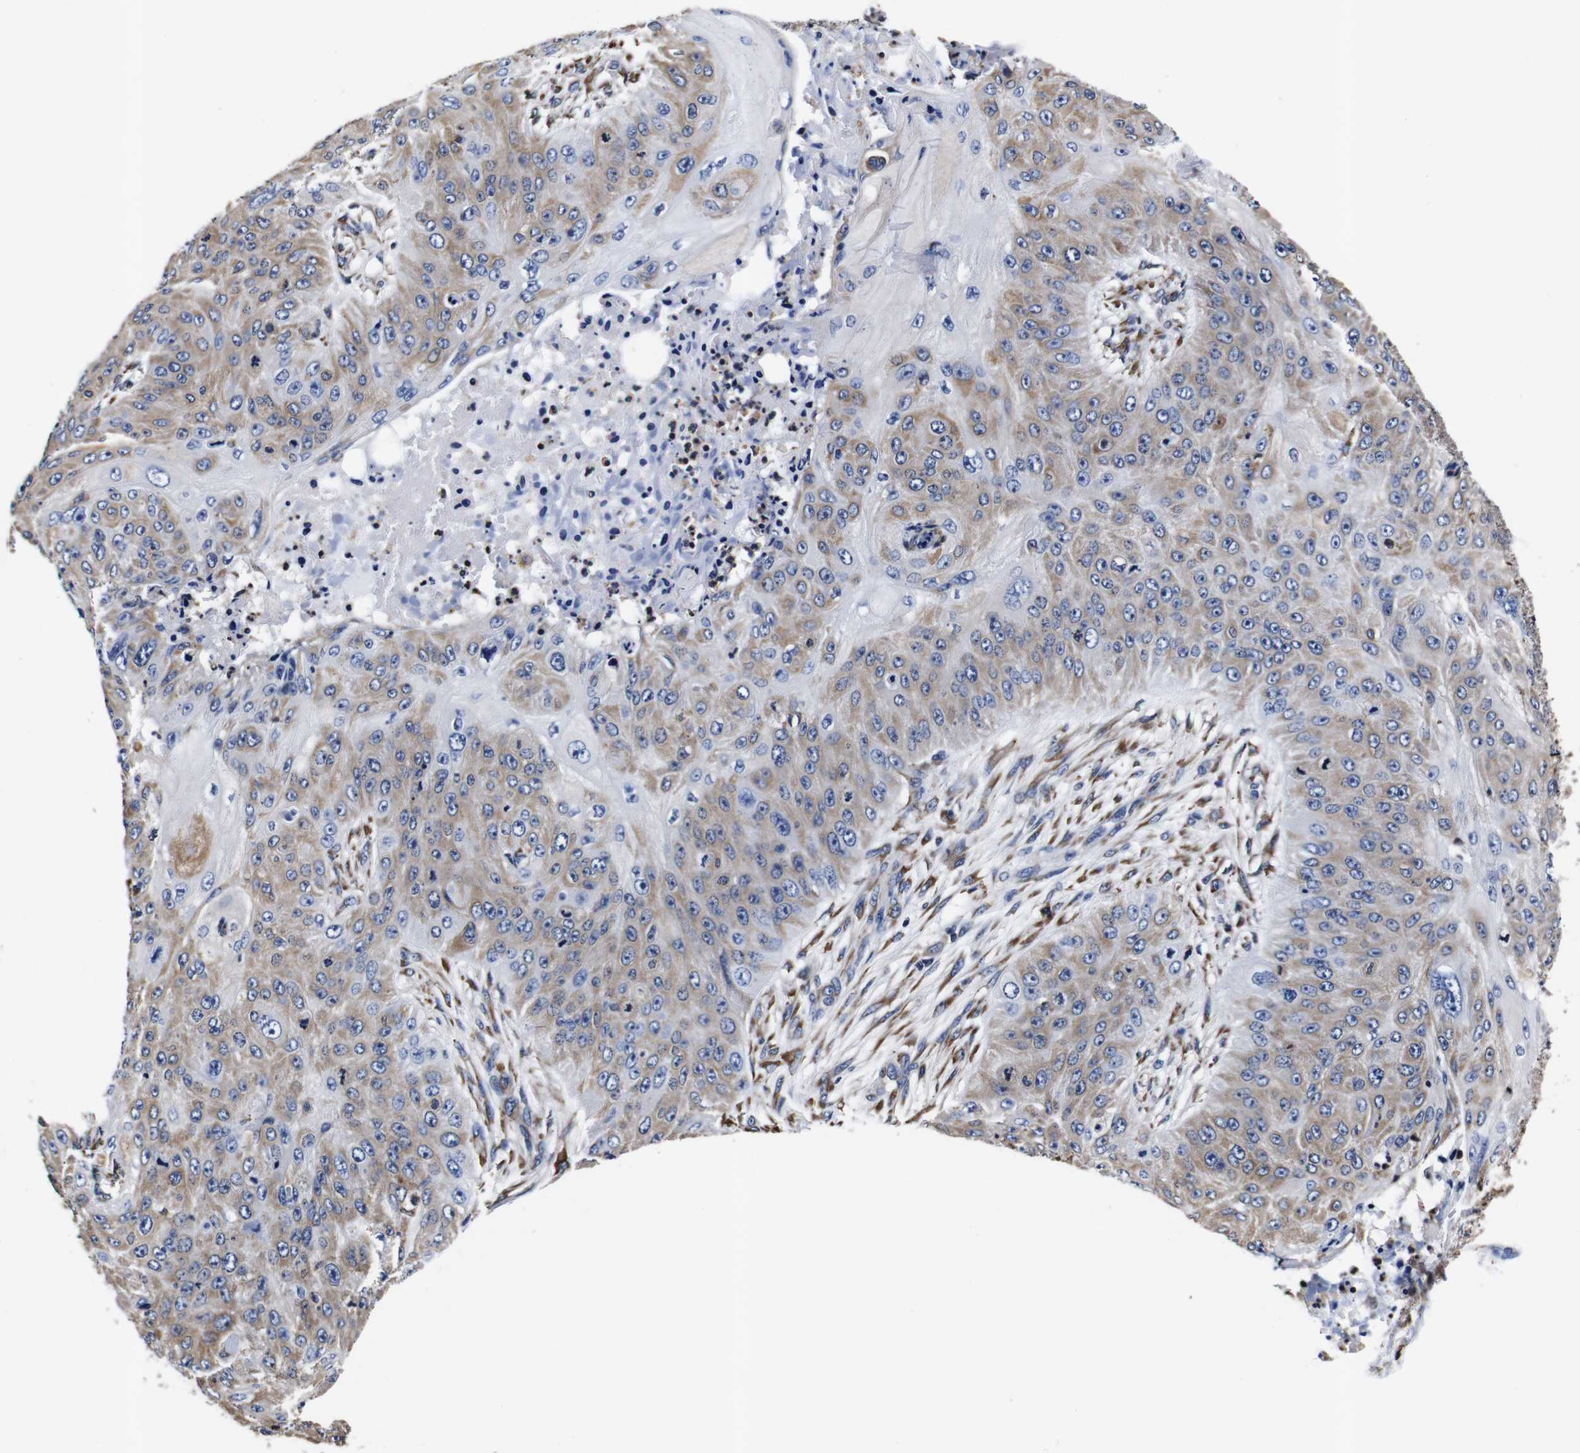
{"staining": {"intensity": "weak", "quantity": "25%-75%", "location": "cytoplasmic/membranous"}, "tissue": "skin cancer", "cell_type": "Tumor cells", "image_type": "cancer", "snomed": [{"axis": "morphology", "description": "Squamous cell carcinoma, NOS"}, {"axis": "topography", "description": "Skin"}], "caption": "Protein staining of skin cancer (squamous cell carcinoma) tissue shows weak cytoplasmic/membranous positivity in about 25%-75% of tumor cells. The protein of interest is stained brown, and the nuclei are stained in blue (DAB (3,3'-diaminobenzidine) IHC with brightfield microscopy, high magnification).", "gene": "PPIB", "patient": {"sex": "female", "age": 80}}